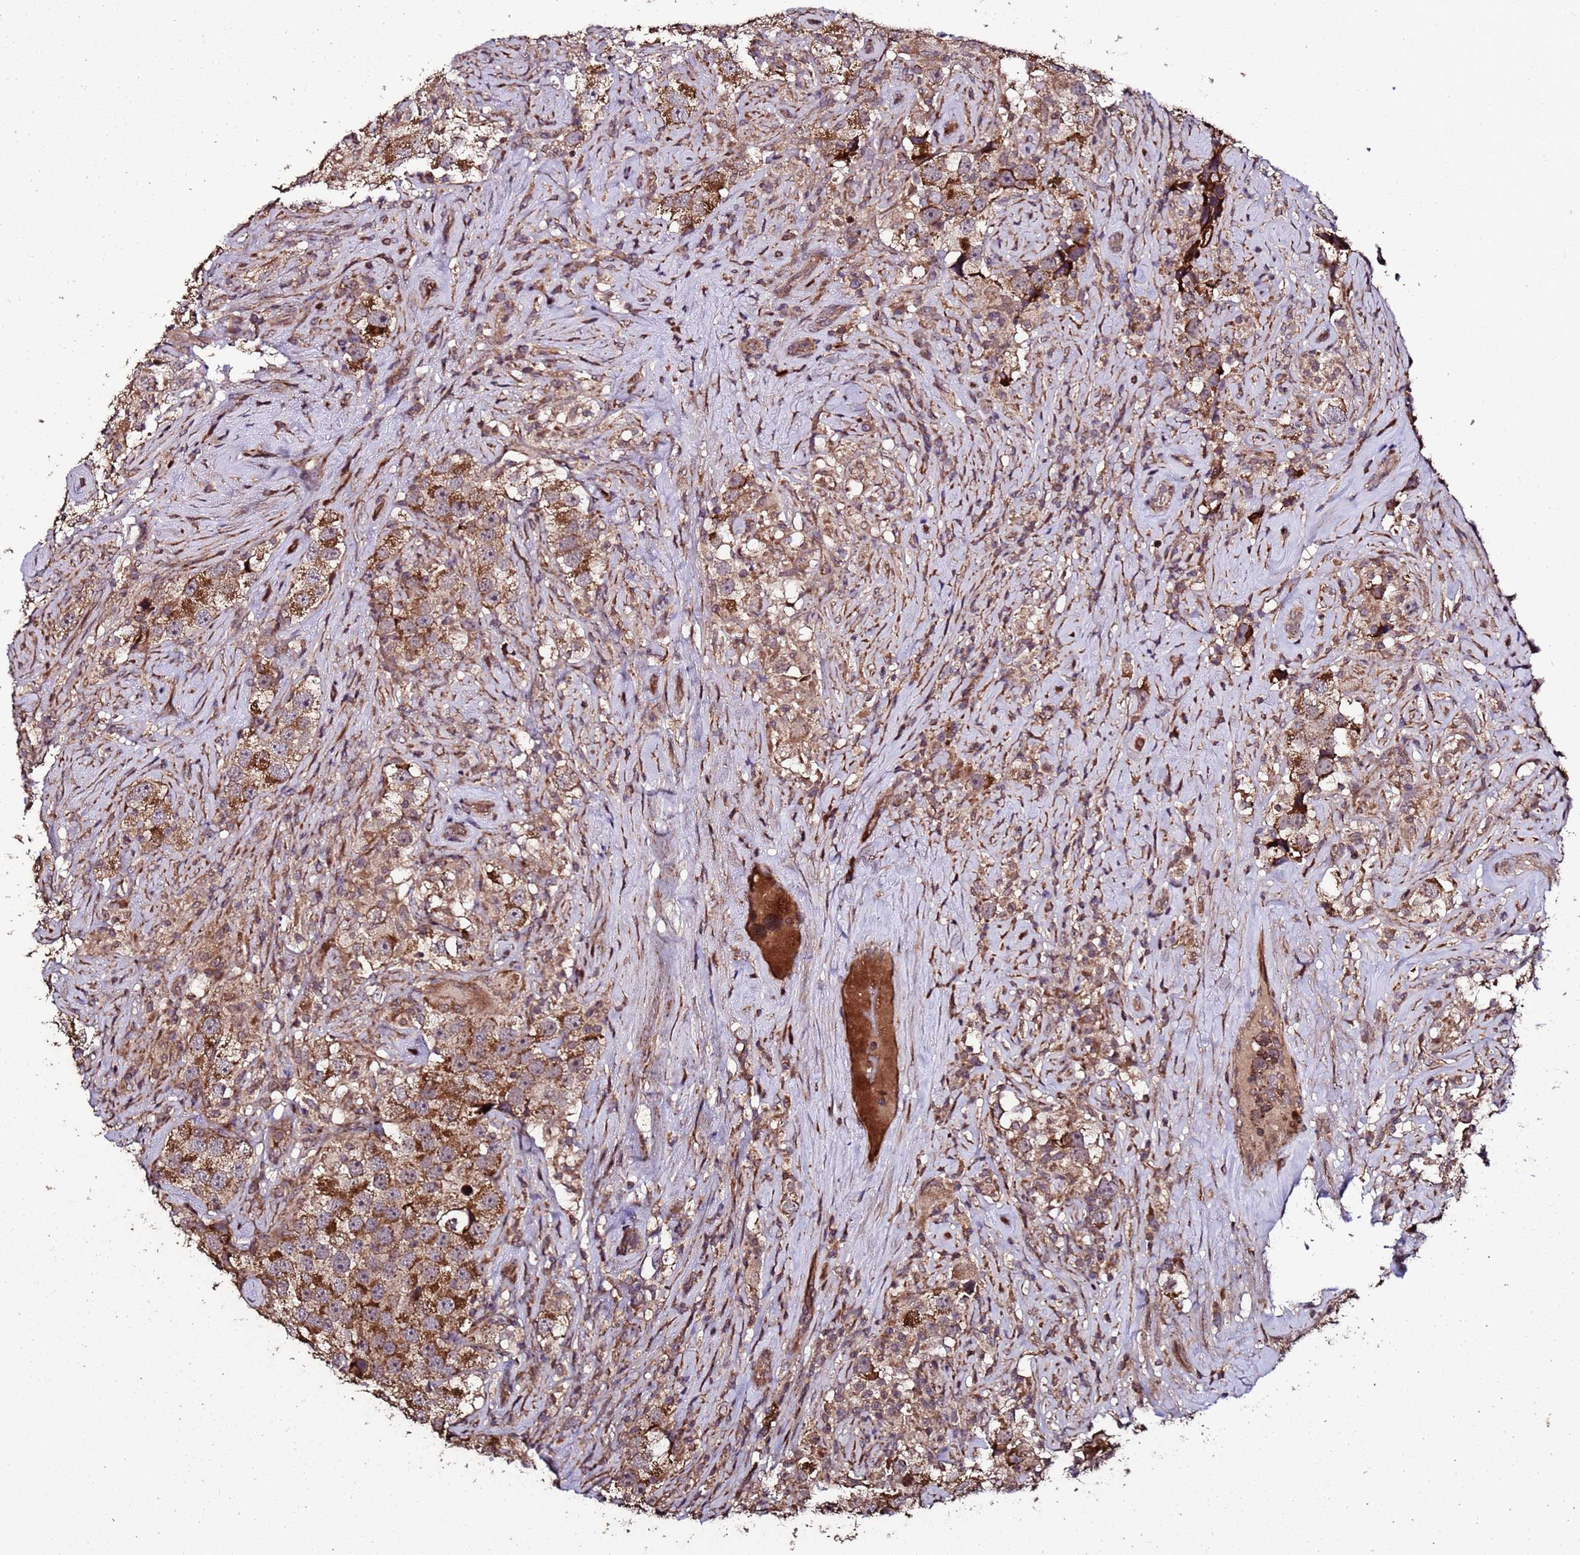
{"staining": {"intensity": "moderate", "quantity": ">75%", "location": "cytoplasmic/membranous"}, "tissue": "testis cancer", "cell_type": "Tumor cells", "image_type": "cancer", "snomed": [{"axis": "morphology", "description": "Seminoma, NOS"}, {"axis": "topography", "description": "Testis"}], "caption": "Moderate cytoplasmic/membranous protein expression is seen in approximately >75% of tumor cells in testis seminoma.", "gene": "PRODH", "patient": {"sex": "male", "age": 49}}